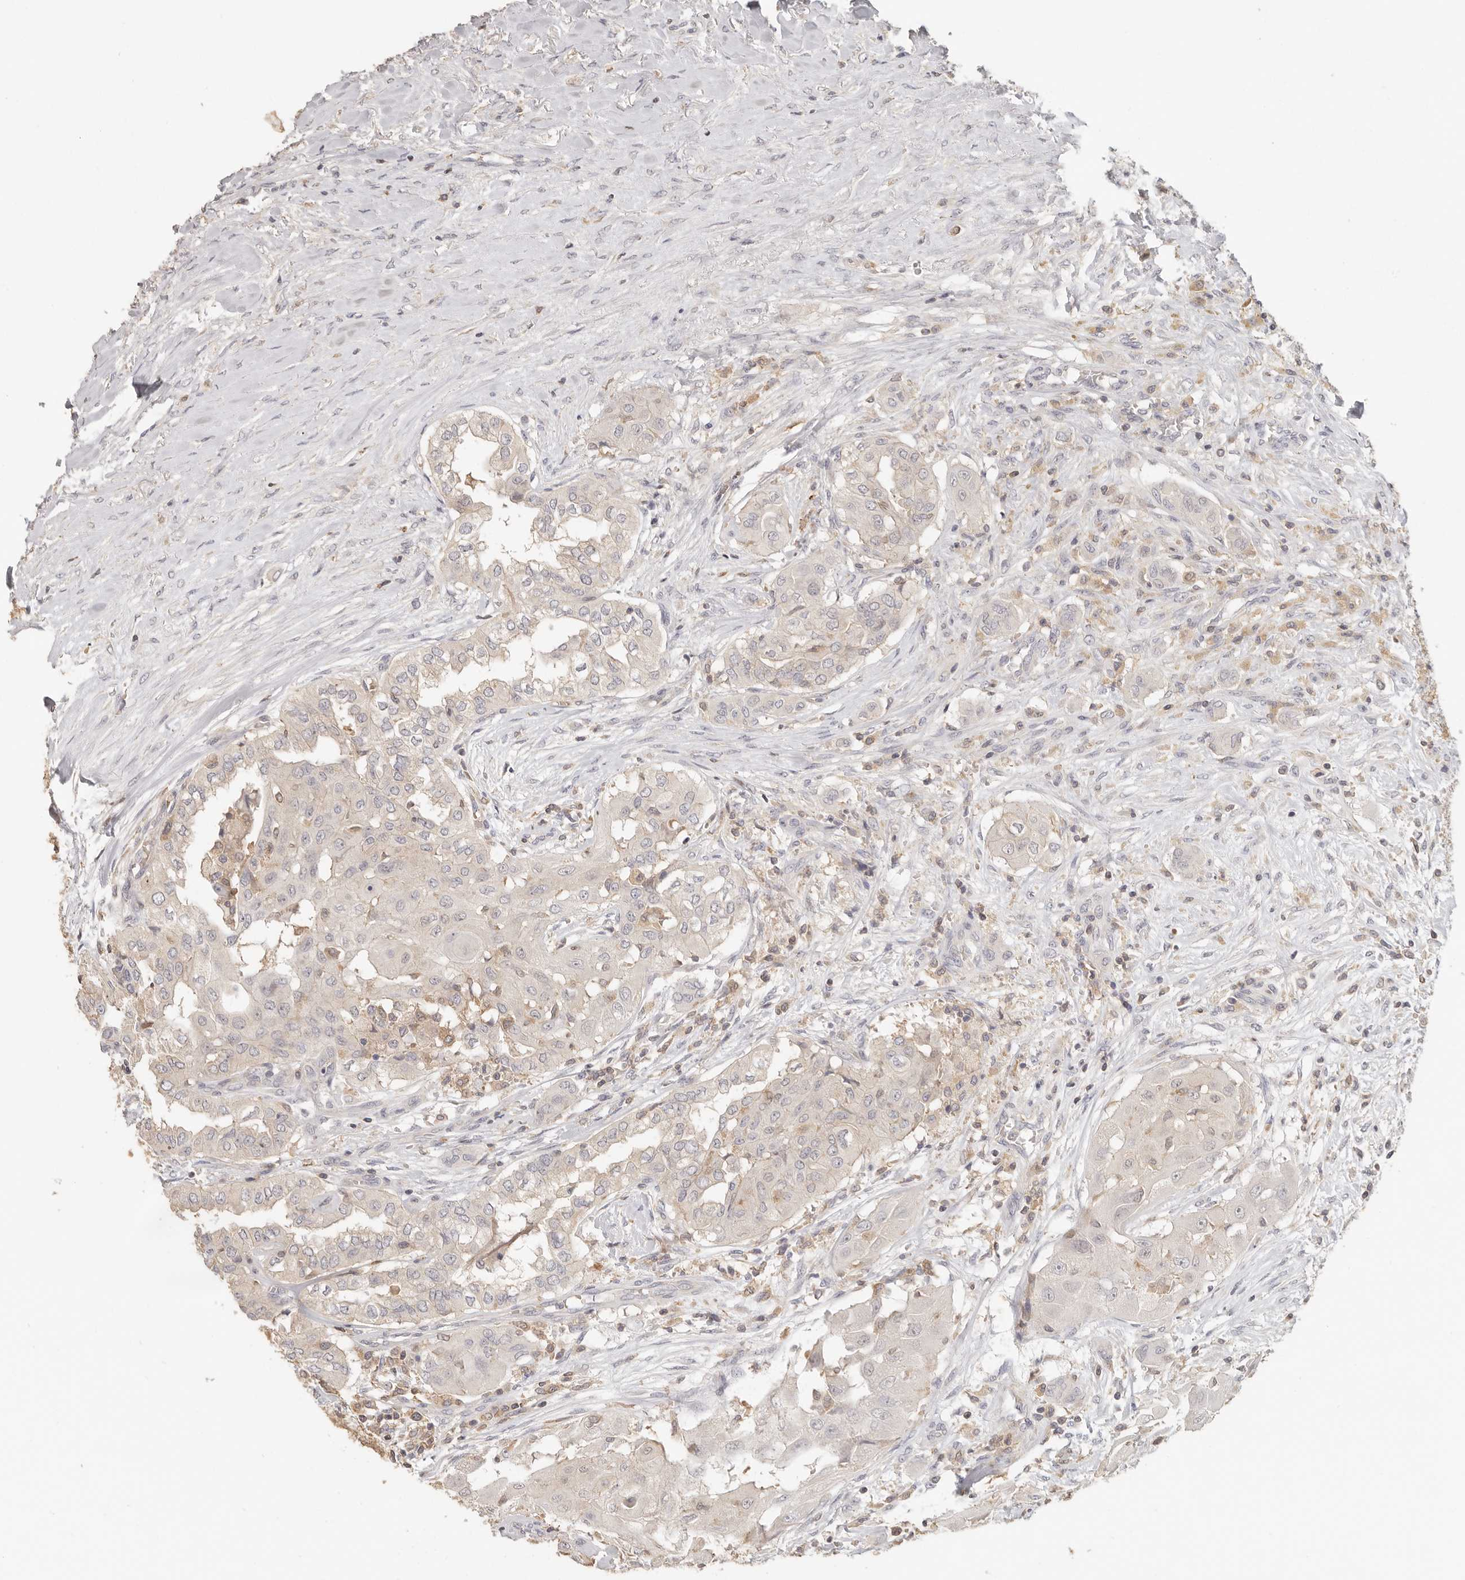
{"staining": {"intensity": "negative", "quantity": "none", "location": "none"}, "tissue": "thyroid cancer", "cell_type": "Tumor cells", "image_type": "cancer", "snomed": [{"axis": "morphology", "description": "Papillary adenocarcinoma, NOS"}, {"axis": "topography", "description": "Thyroid gland"}], "caption": "Human thyroid cancer stained for a protein using immunohistochemistry (IHC) reveals no staining in tumor cells.", "gene": "CSK", "patient": {"sex": "female", "age": 59}}